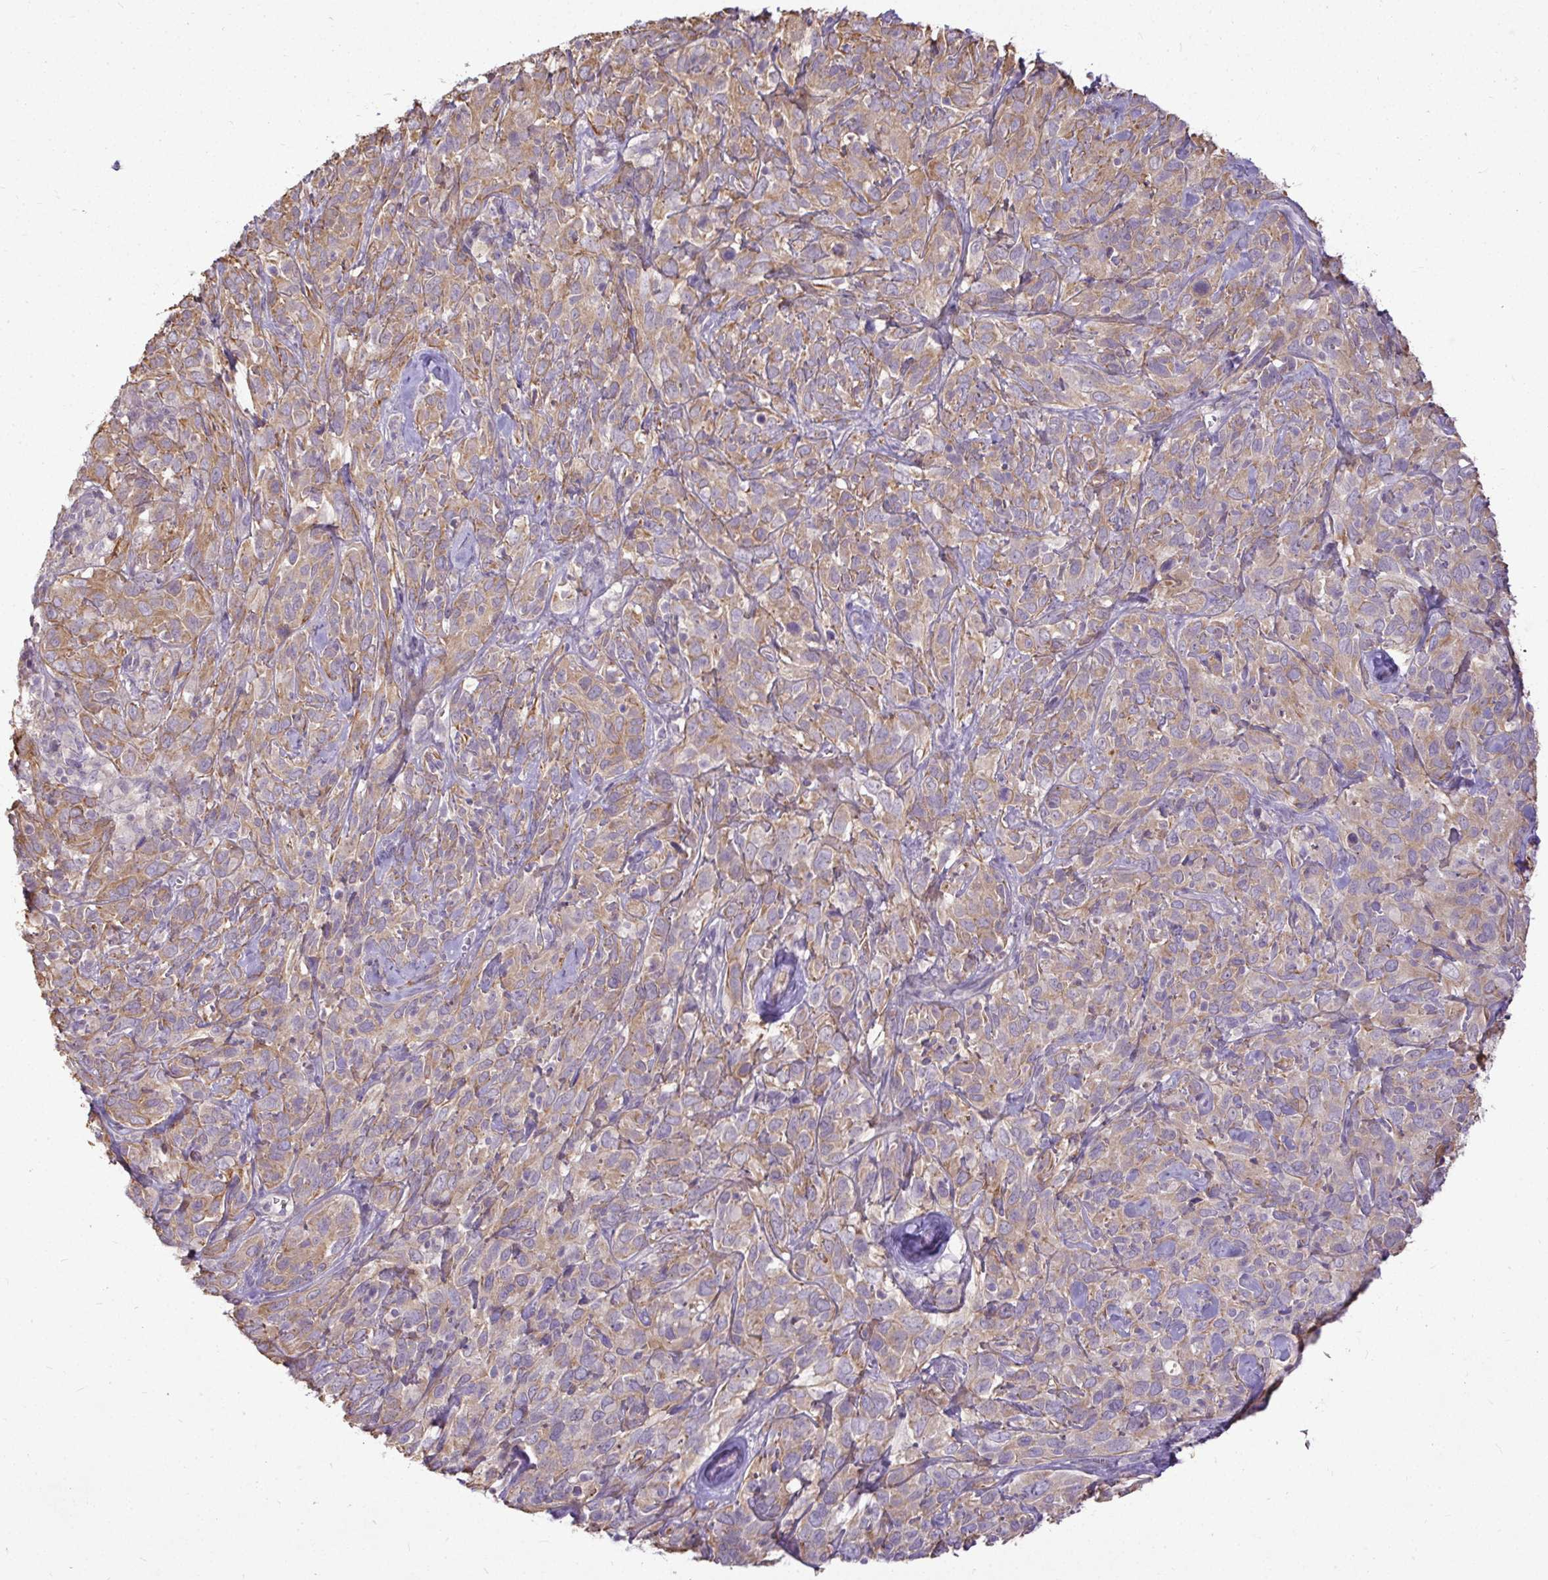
{"staining": {"intensity": "weak", "quantity": "25%-75%", "location": "cytoplasmic/membranous"}, "tissue": "cervical cancer", "cell_type": "Tumor cells", "image_type": "cancer", "snomed": [{"axis": "morphology", "description": "Normal tissue, NOS"}, {"axis": "morphology", "description": "Squamous cell carcinoma, NOS"}, {"axis": "topography", "description": "Cervix"}], "caption": "A brown stain shows weak cytoplasmic/membranous staining of a protein in human cervical squamous cell carcinoma tumor cells.", "gene": "STRIP1", "patient": {"sex": "female", "age": 51}}